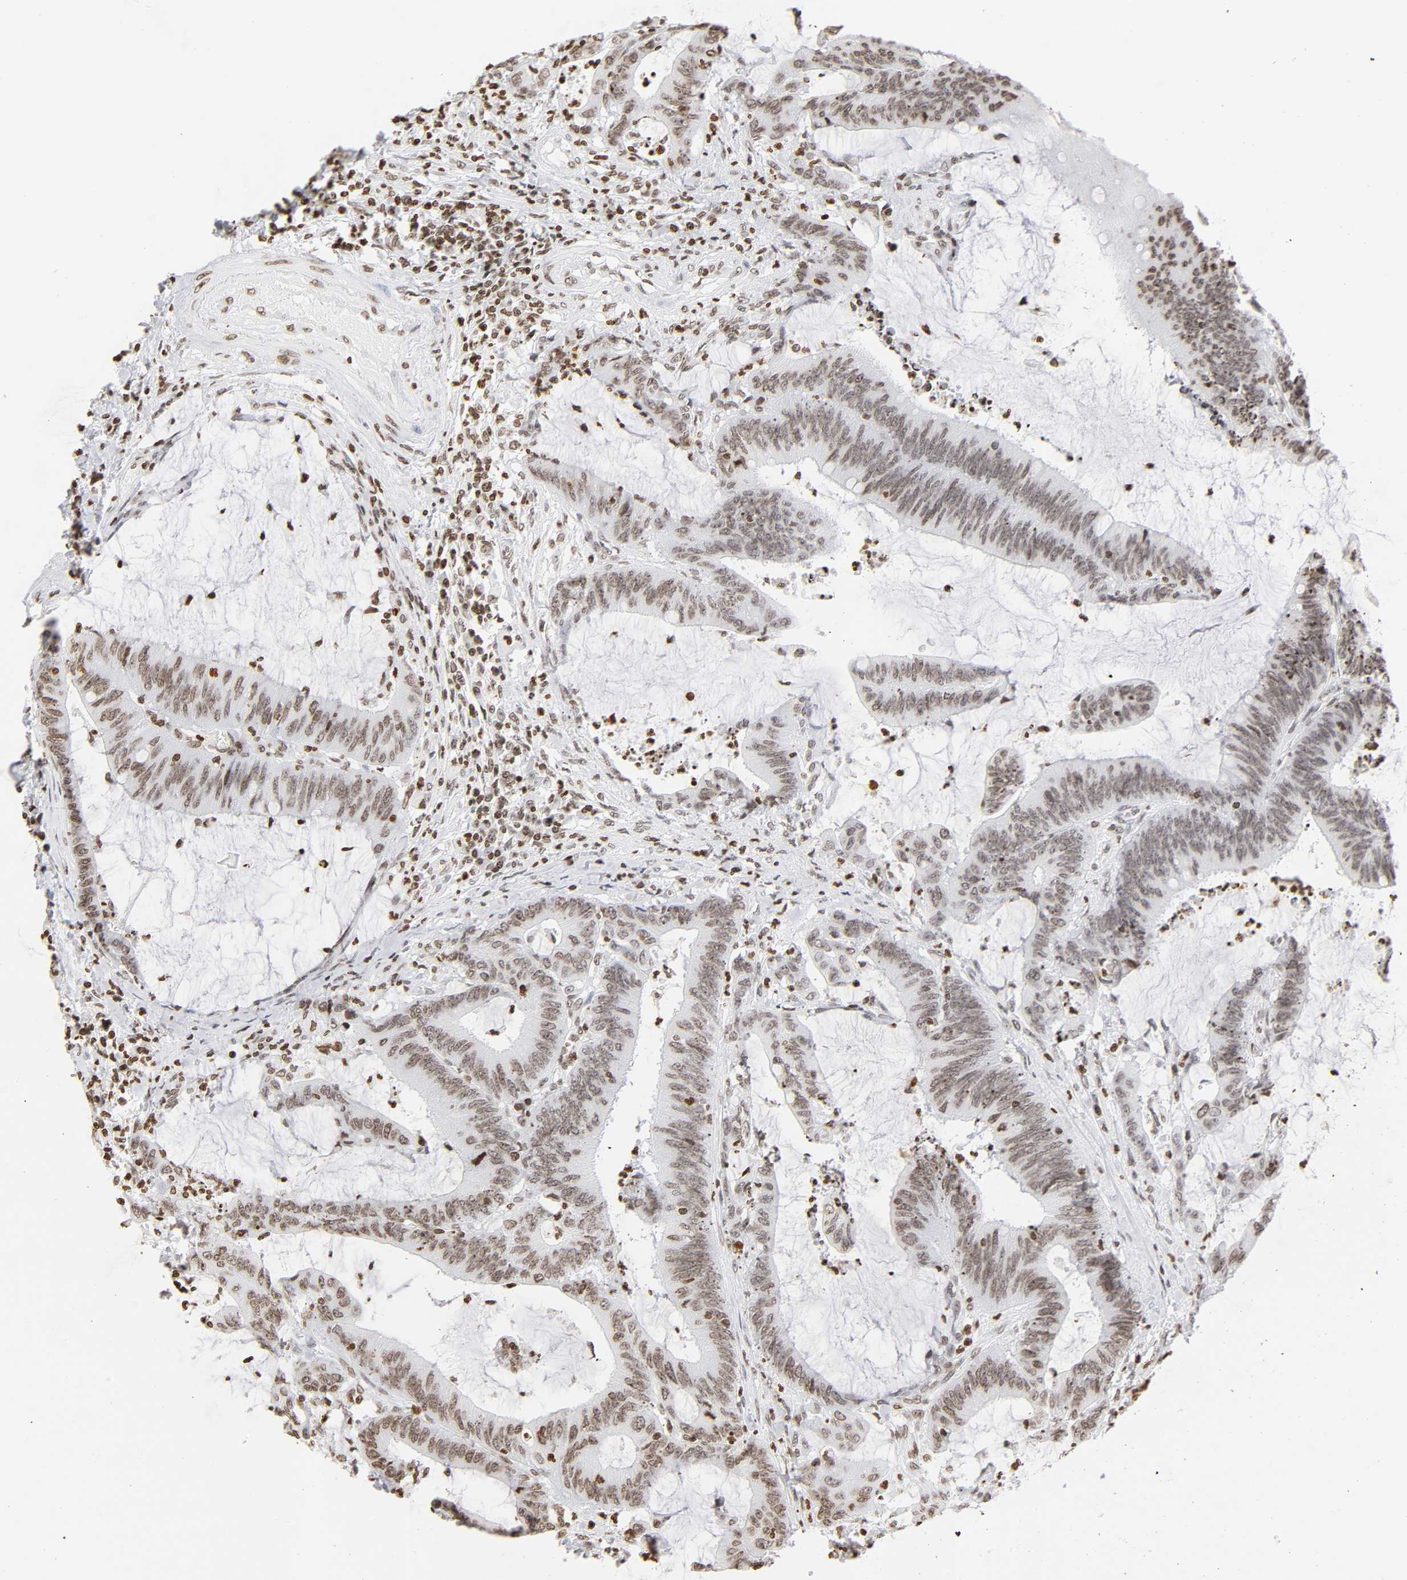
{"staining": {"intensity": "weak", "quantity": ">75%", "location": "nuclear"}, "tissue": "colorectal cancer", "cell_type": "Tumor cells", "image_type": "cancer", "snomed": [{"axis": "morphology", "description": "Adenocarcinoma, NOS"}, {"axis": "topography", "description": "Rectum"}], "caption": "Colorectal cancer (adenocarcinoma) stained with DAB (3,3'-diaminobenzidine) IHC exhibits low levels of weak nuclear staining in about >75% of tumor cells.", "gene": "H2AC12", "patient": {"sex": "female", "age": 66}}